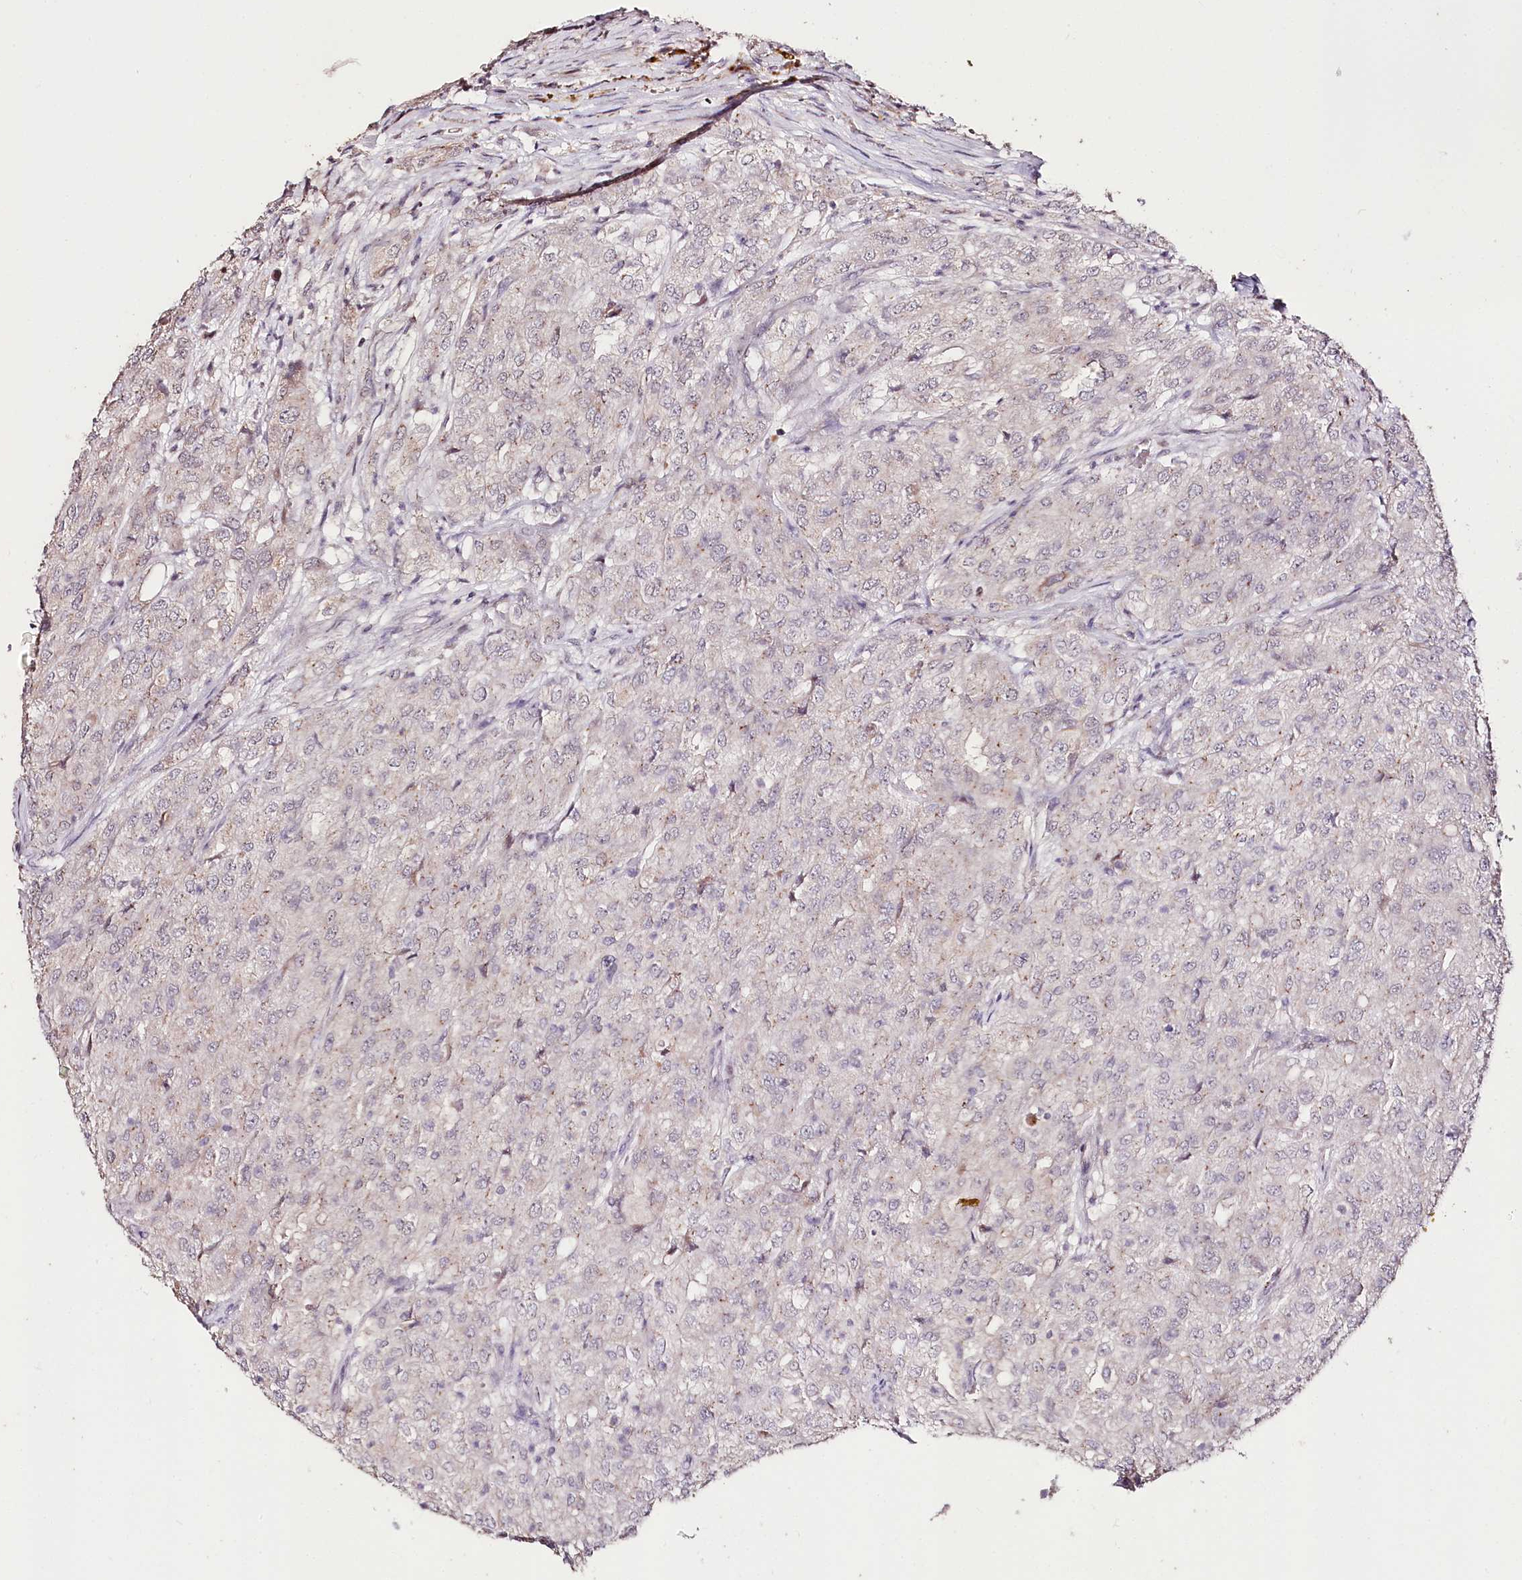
{"staining": {"intensity": "negative", "quantity": "none", "location": "none"}, "tissue": "renal cancer", "cell_type": "Tumor cells", "image_type": "cancer", "snomed": [{"axis": "morphology", "description": "Adenocarcinoma, NOS"}, {"axis": "topography", "description": "Kidney"}], "caption": "Tumor cells are negative for brown protein staining in renal cancer.", "gene": "CARD19", "patient": {"sex": "female", "age": 54}}